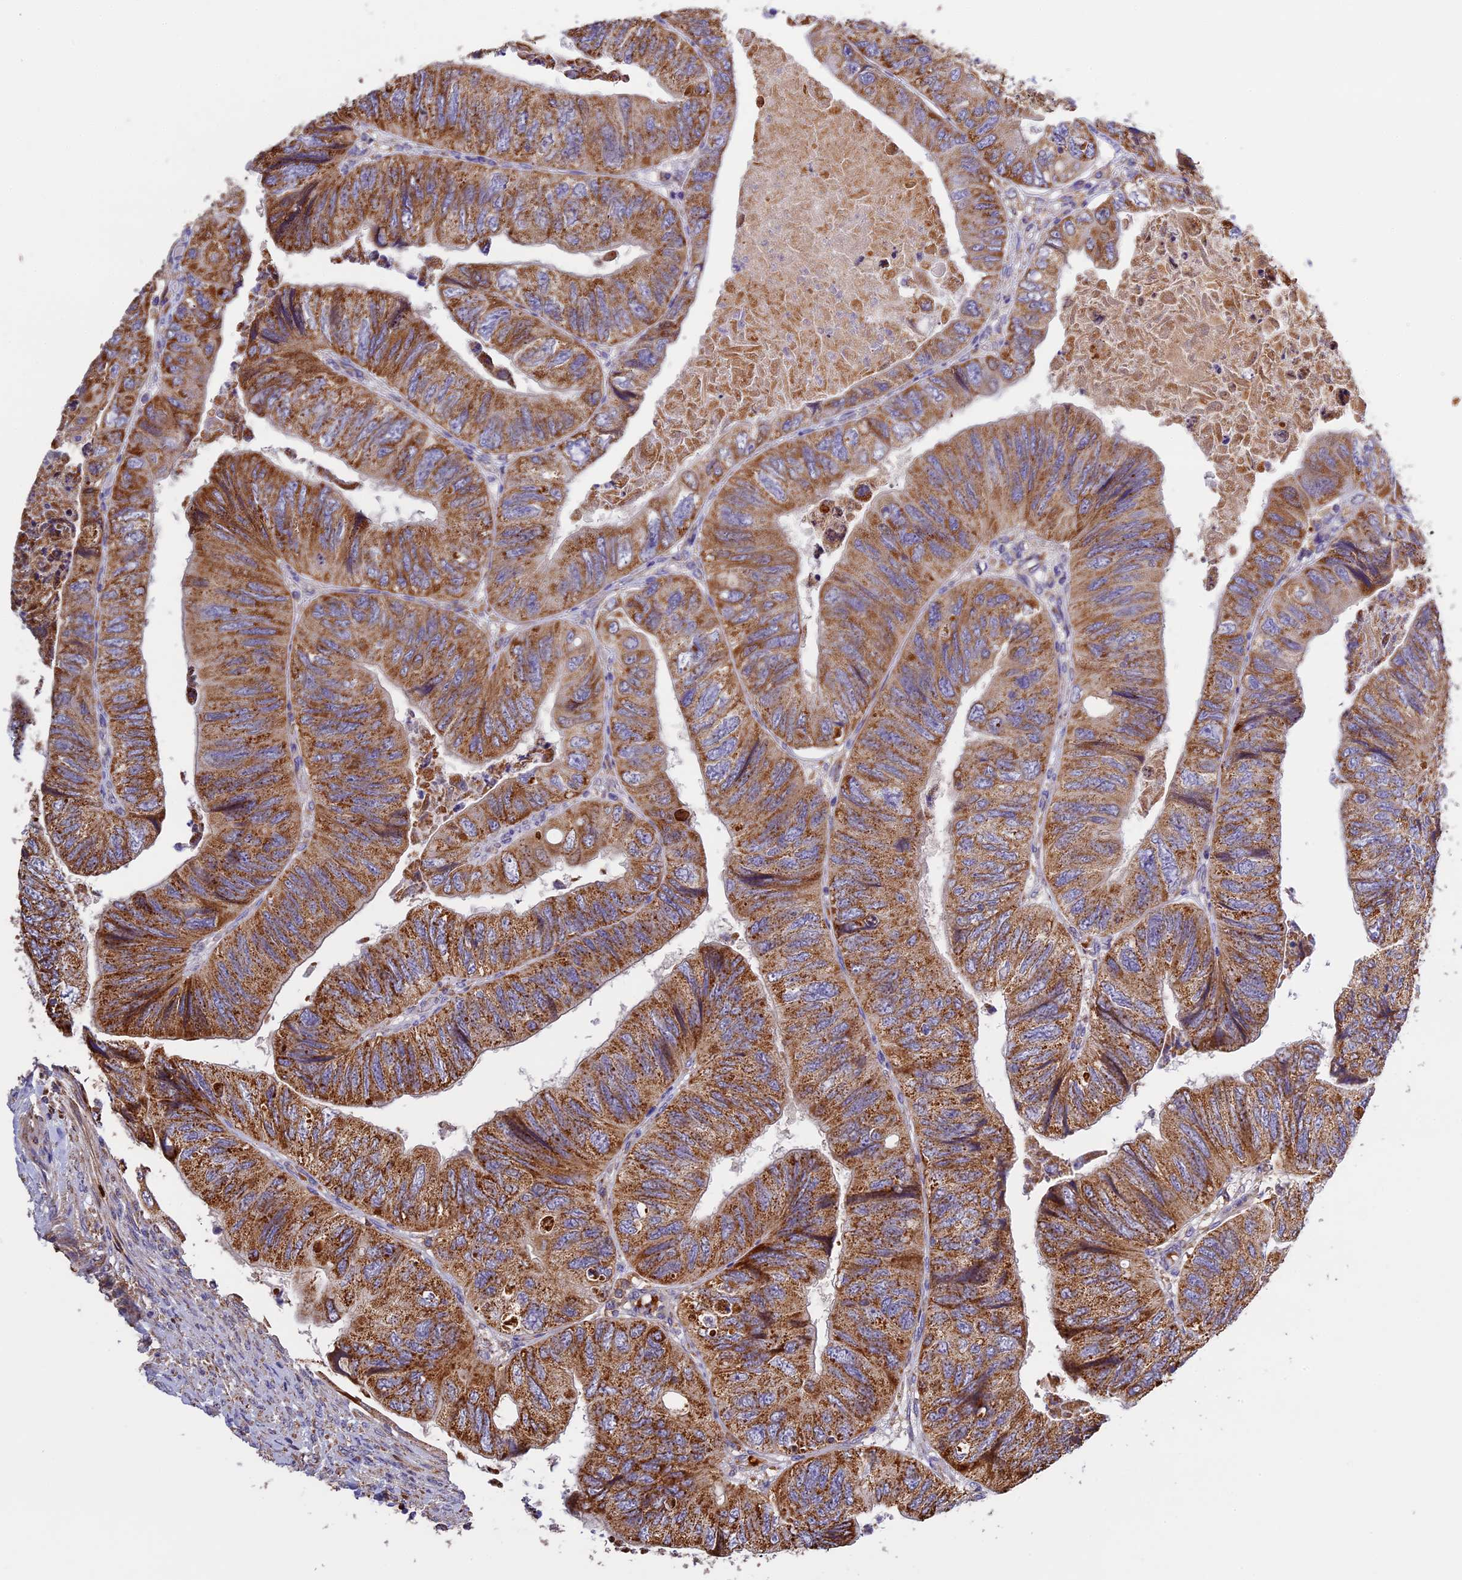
{"staining": {"intensity": "strong", "quantity": ">75%", "location": "cytoplasmic/membranous"}, "tissue": "colorectal cancer", "cell_type": "Tumor cells", "image_type": "cancer", "snomed": [{"axis": "morphology", "description": "Adenocarcinoma, NOS"}, {"axis": "topography", "description": "Rectum"}], "caption": "High-magnification brightfield microscopy of colorectal adenocarcinoma stained with DAB (brown) and counterstained with hematoxylin (blue). tumor cells exhibit strong cytoplasmic/membranous staining is appreciated in approximately>75% of cells. Ihc stains the protein in brown and the nuclei are stained blue.", "gene": "OCEL1", "patient": {"sex": "male", "age": 63}}